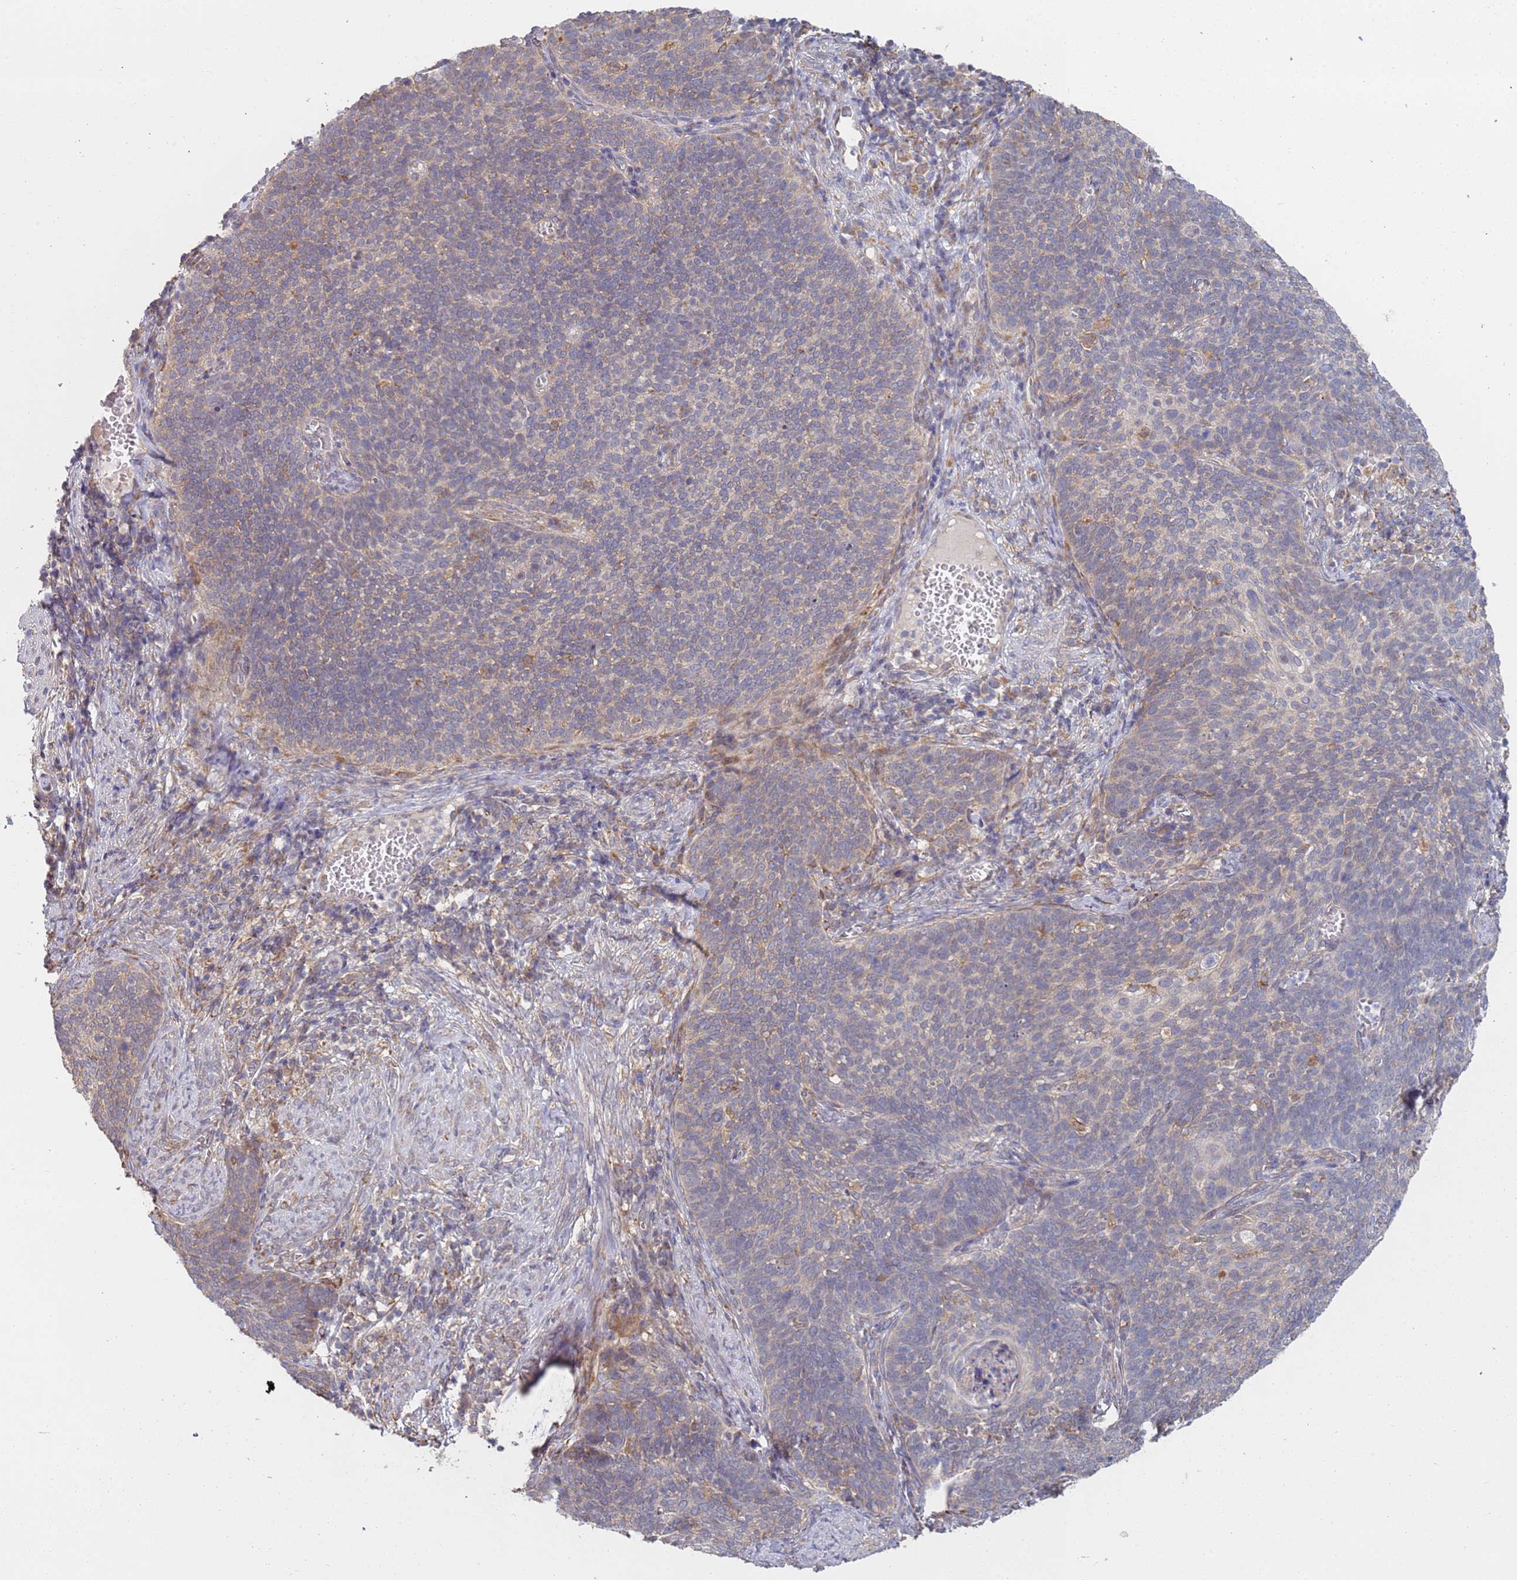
{"staining": {"intensity": "weak", "quantity": "<25%", "location": "cytoplasmic/membranous"}, "tissue": "cervical cancer", "cell_type": "Tumor cells", "image_type": "cancer", "snomed": [{"axis": "morphology", "description": "Normal tissue, NOS"}, {"axis": "morphology", "description": "Squamous cell carcinoma, NOS"}, {"axis": "topography", "description": "Cervix"}], "caption": "This is a histopathology image of immunohistochemistry (IHC) staining of cervical cancer, which shows no staining in tumor cells. (DAB (3,3'-diaminobenzidine) IHC, high magnification).", "gene": "VRK2", "patient": {"sex": "female", "age": 39}}